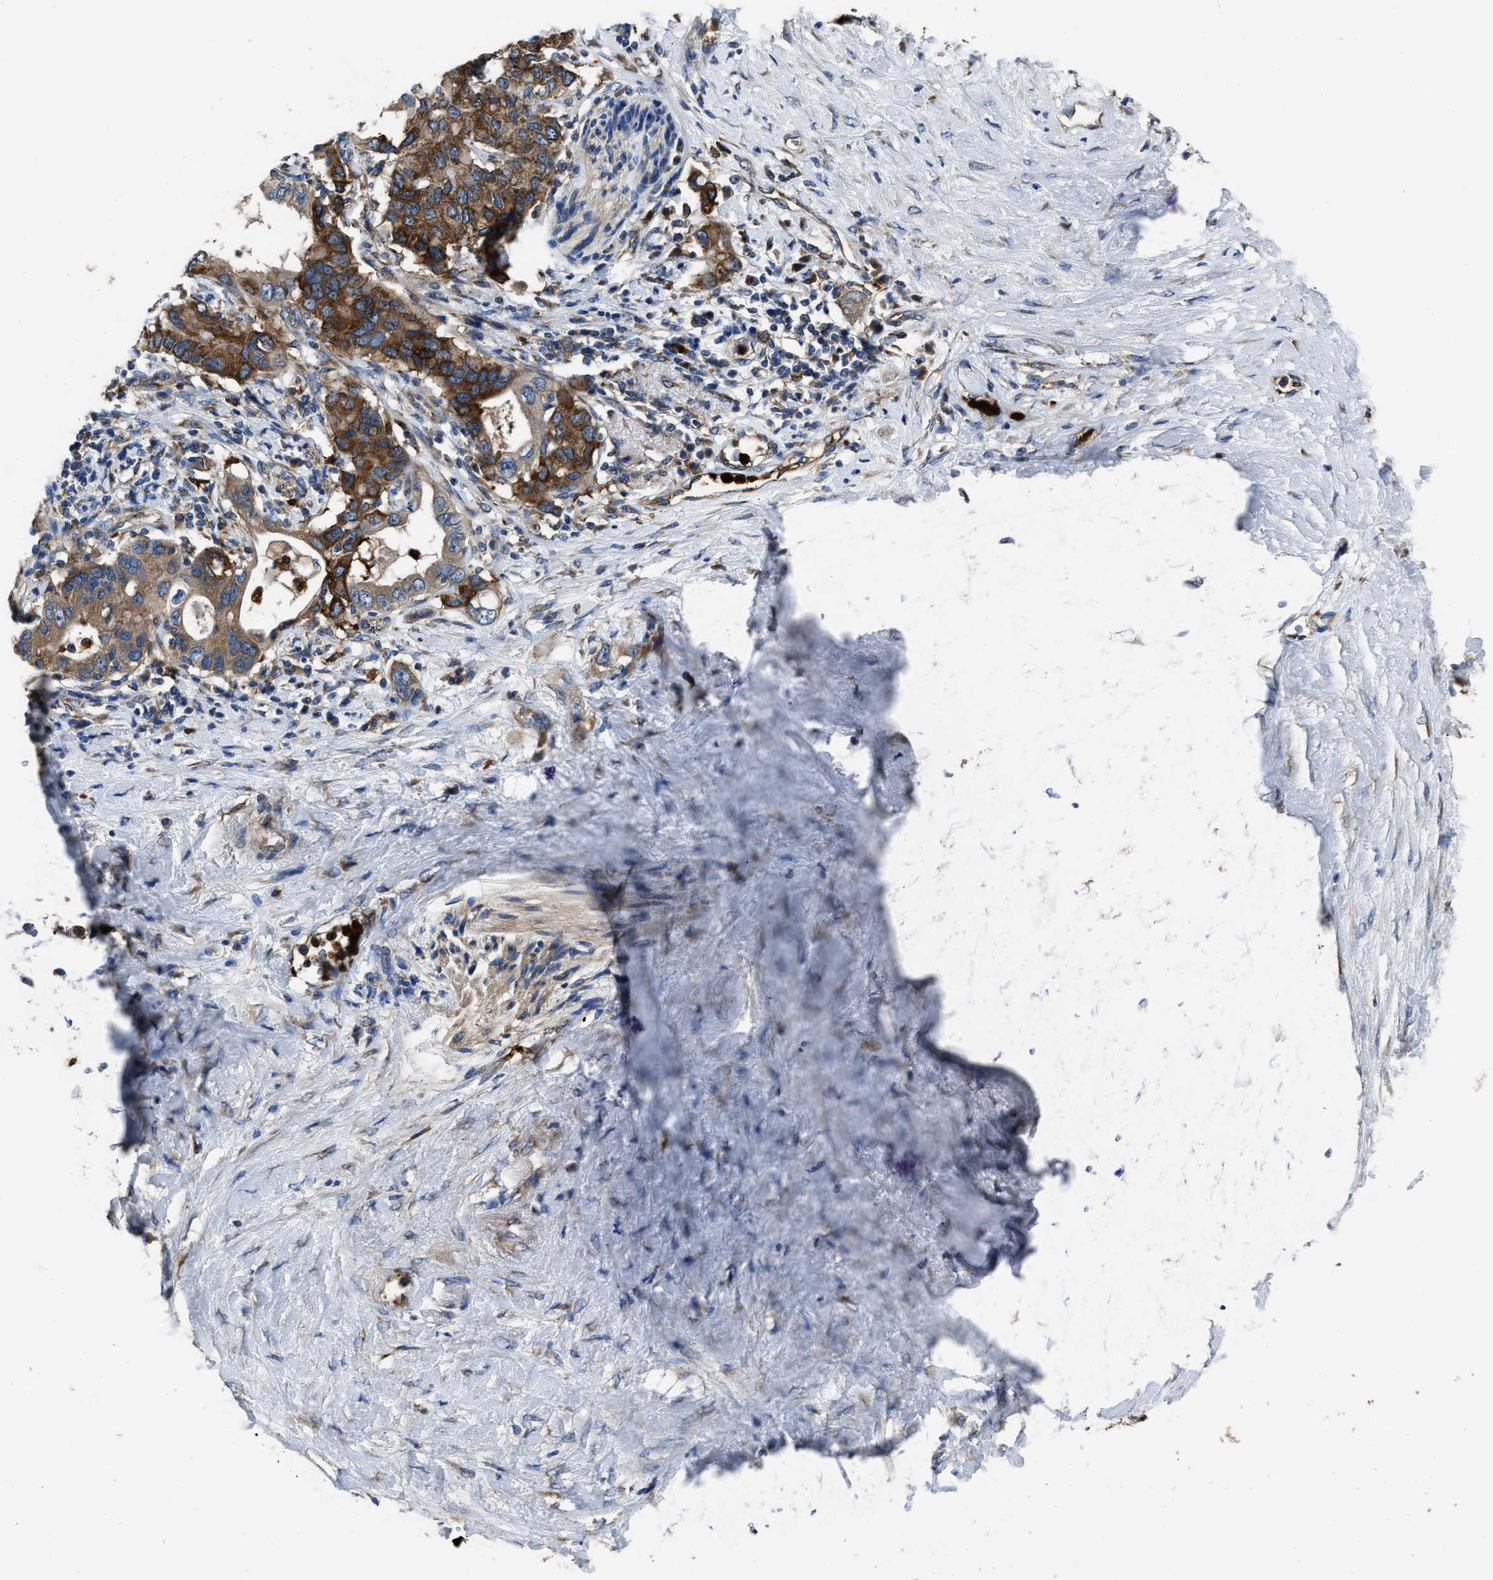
{"staining": {"intensity": "strong", "quantity": ">75%", "location": "cytoplasmic/membranous"}, "tissue": "pancreatic cancer", "cell_type": "Tumor cells", "image_type": "cancer", "snomed": [{"axis": "morphology", "description": "Adenocarcinoma, NOS"}, {"axis": "topography", "description": "Pancreas"}], "caption": "A high amount of strong cytoplasmic/membranous staining is appreciated in about >75% of tumor cells in pancreatic adenocarcinoma tissue.", "gene": "ANGPT1", "patient": {"sex": "female", "age": 56}}